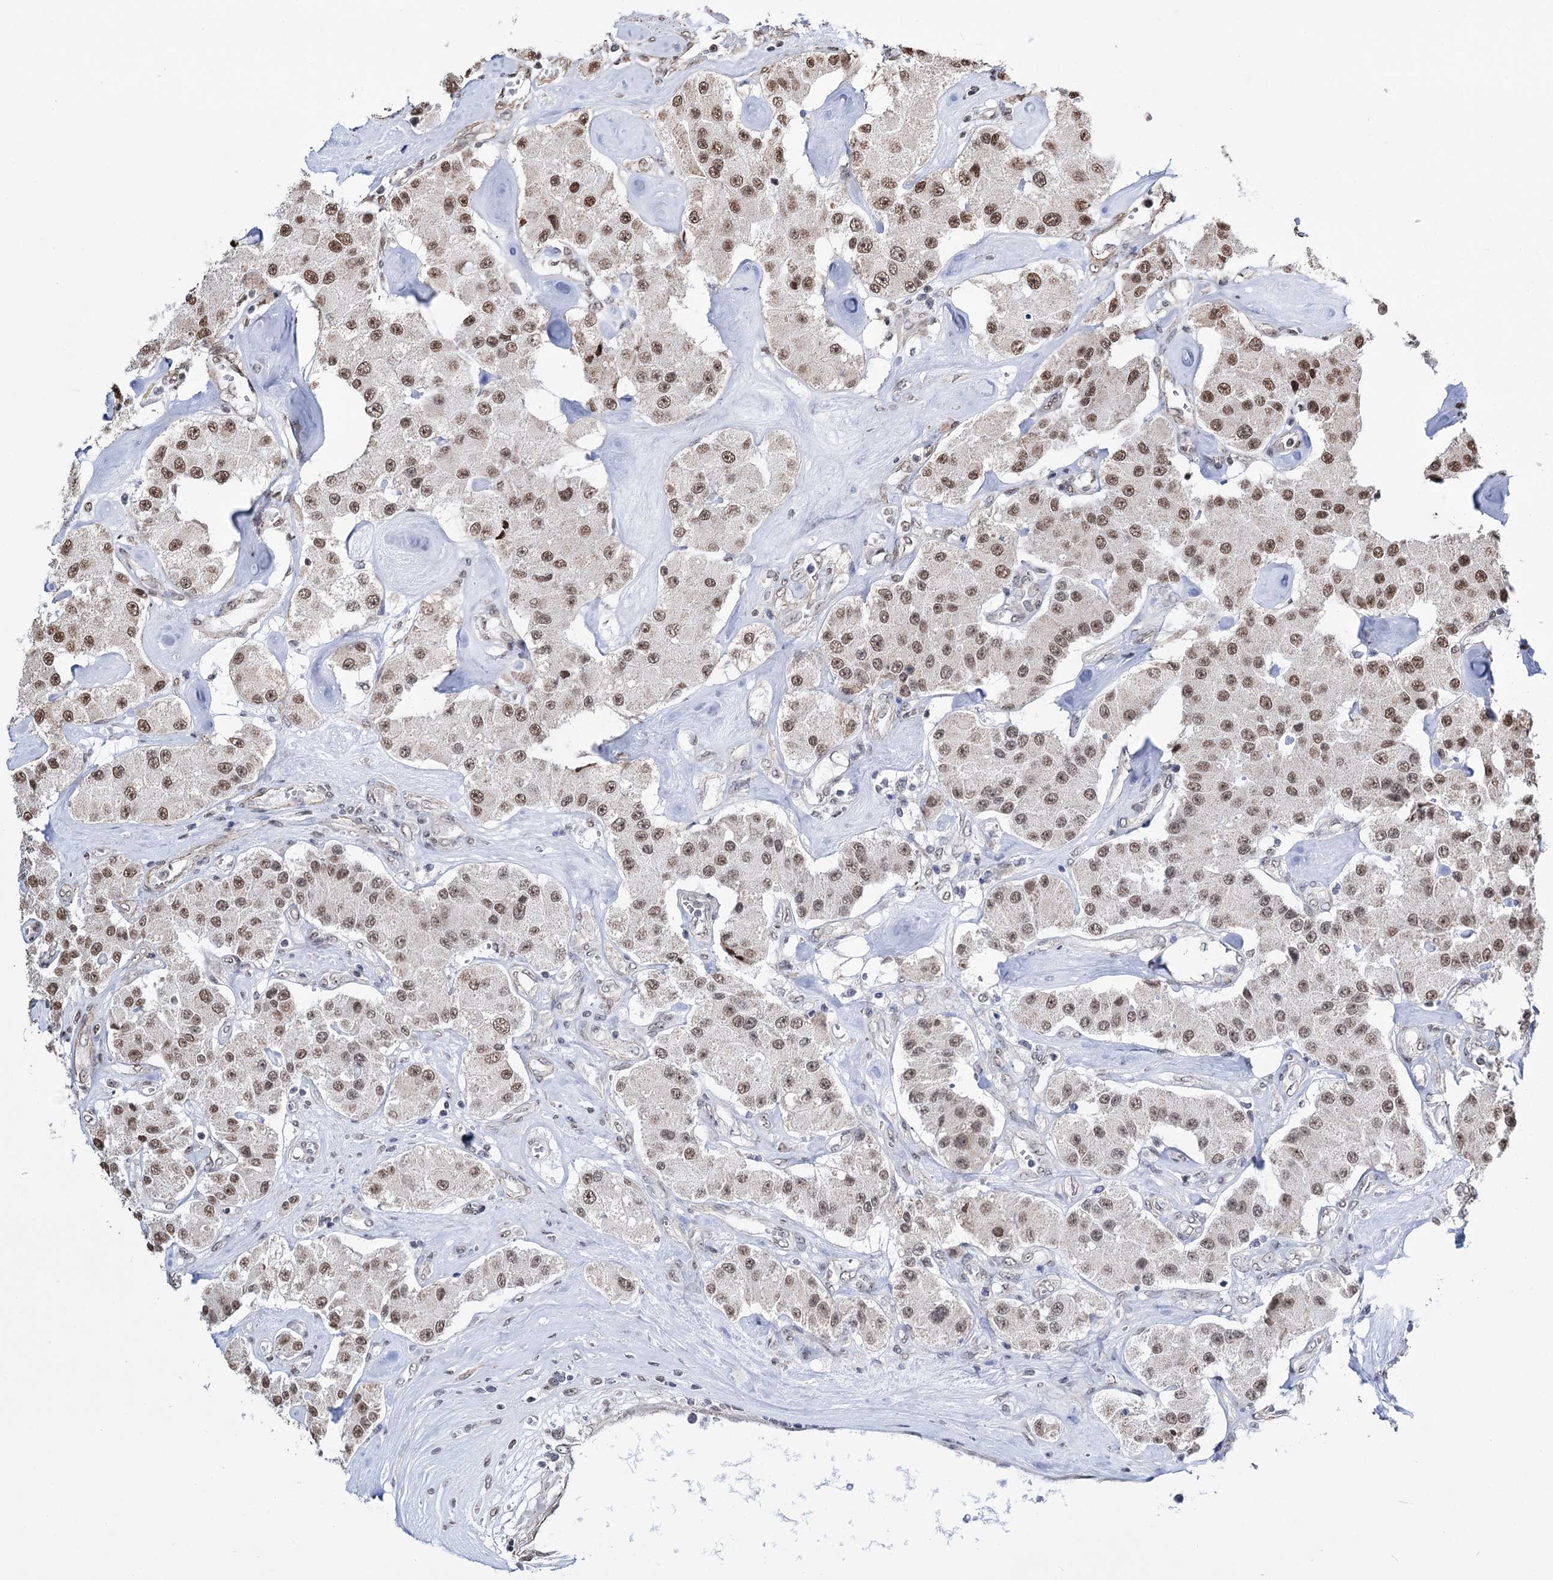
{"staining": {"intensity": "moderate", "quantity": ">75%", "location": "nuclear"}, "tissue": "carcinoid", "cell_type": "Tumor cells", "image_type": "cancer", "snomed": [{"axis": "morphology", "description": "Carcinoid, malignant, NOS"}, {"axis": "topography", "description": "Pancreas"}], "caption": "Tumor cells display medium levels of moderate nuclear staining in approximately >75% of cells in malignant carcinoid.", "gene": "ABHD10", "patient": {"sex": "male", "age": 41}}